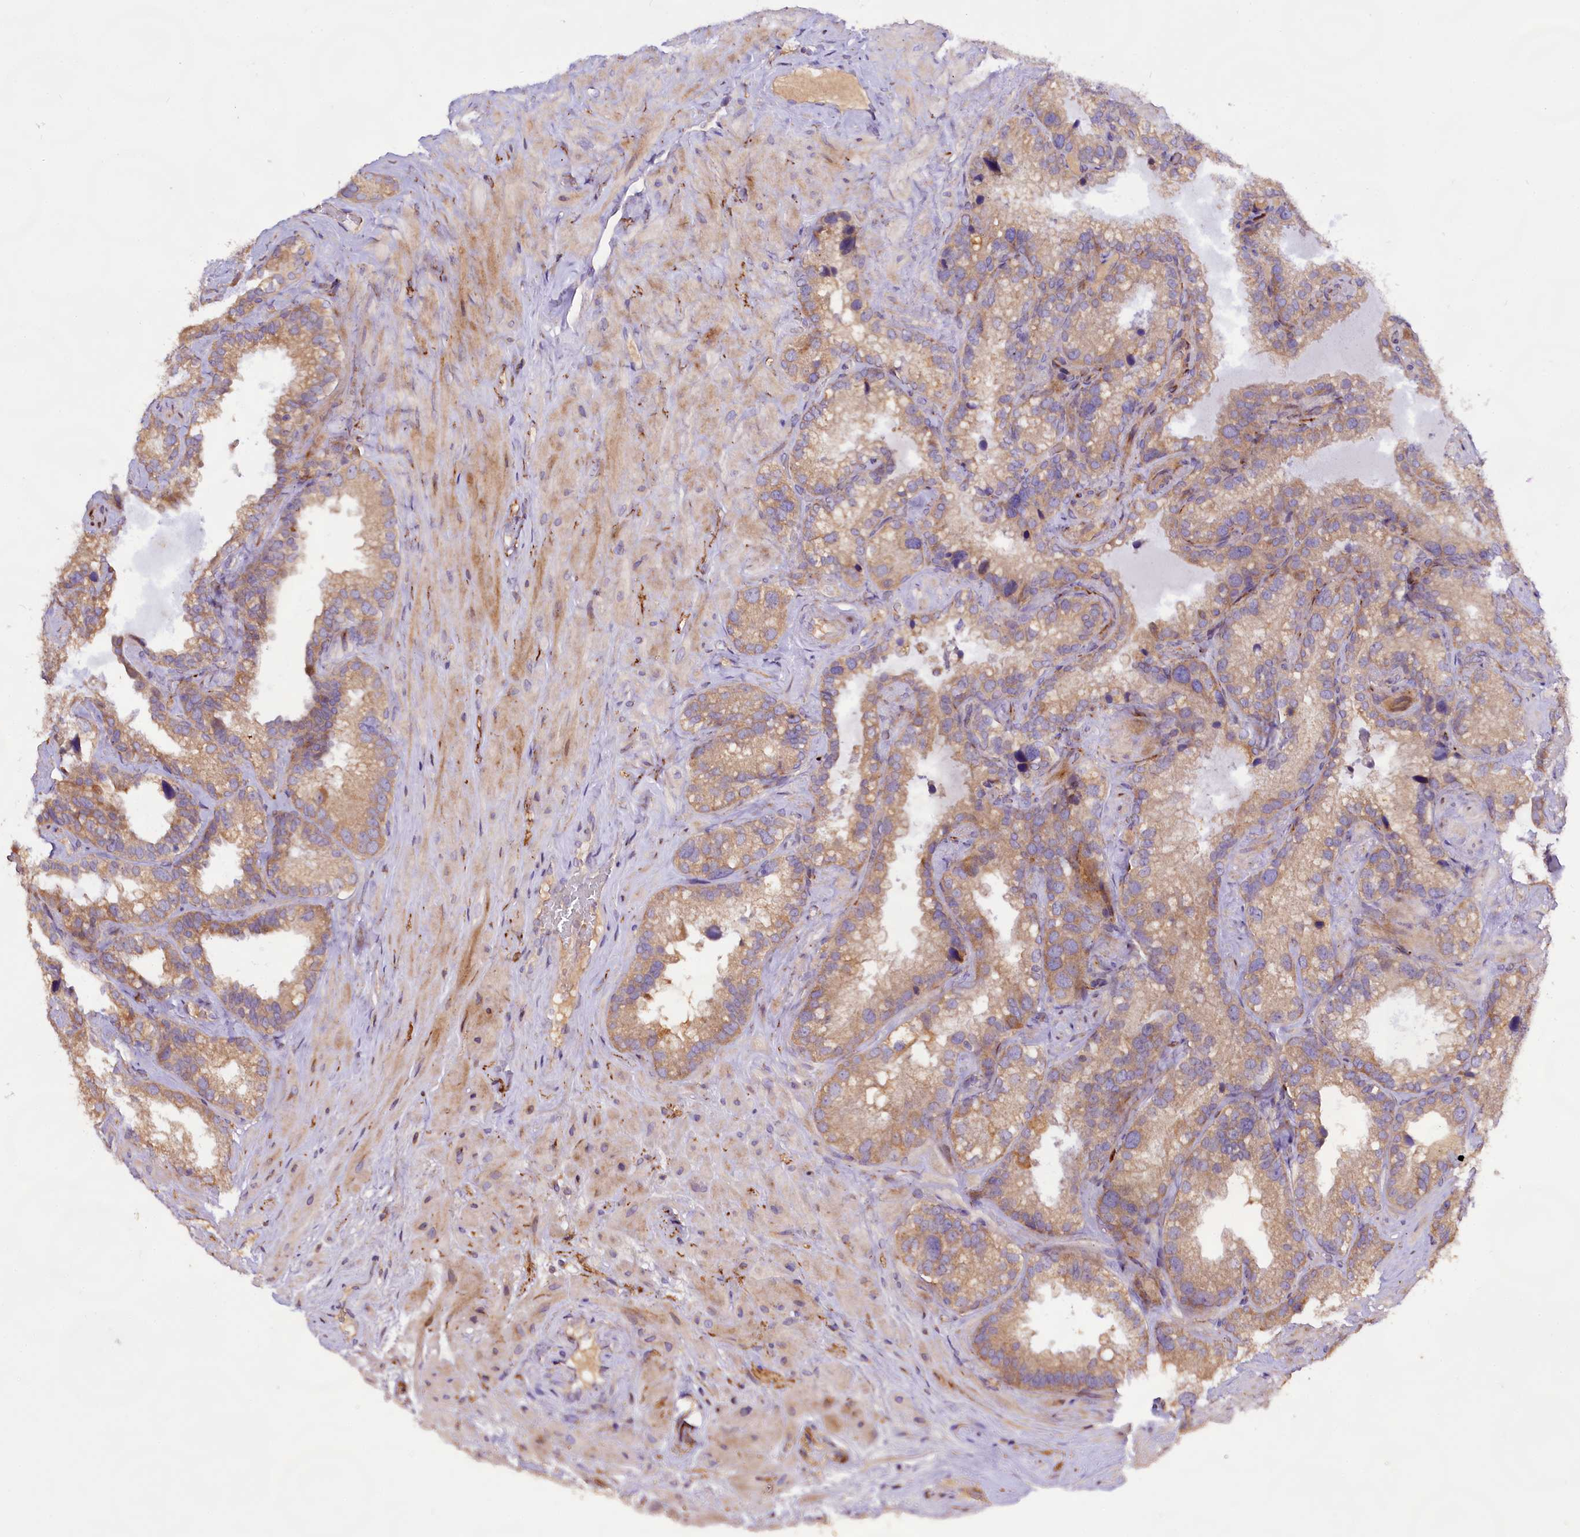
{"staining": {"intensity": "moderate", "quantity": "25%-75%", "location": "cytoplasmic/membranous"}, "tissue": "seminal vesicle", "cell_type": "Glandular cells", "image_type": "normal", "snomed": [{"axis": "morphology", "description": "Normal tissue, NOS"}, {"axis": "topography", "description": "Prostate"}, {"axis": "topography", "description": "Seminal veicle"}], "caption": "Brown immunohistochemical staining in normal seminal vesicle shows moderate cytoplasmic/membranous positivity in approximately 25%-75% of glandular cells.", "gene": "DMXL2", "patient": {"sex": "male", "age": 68}}